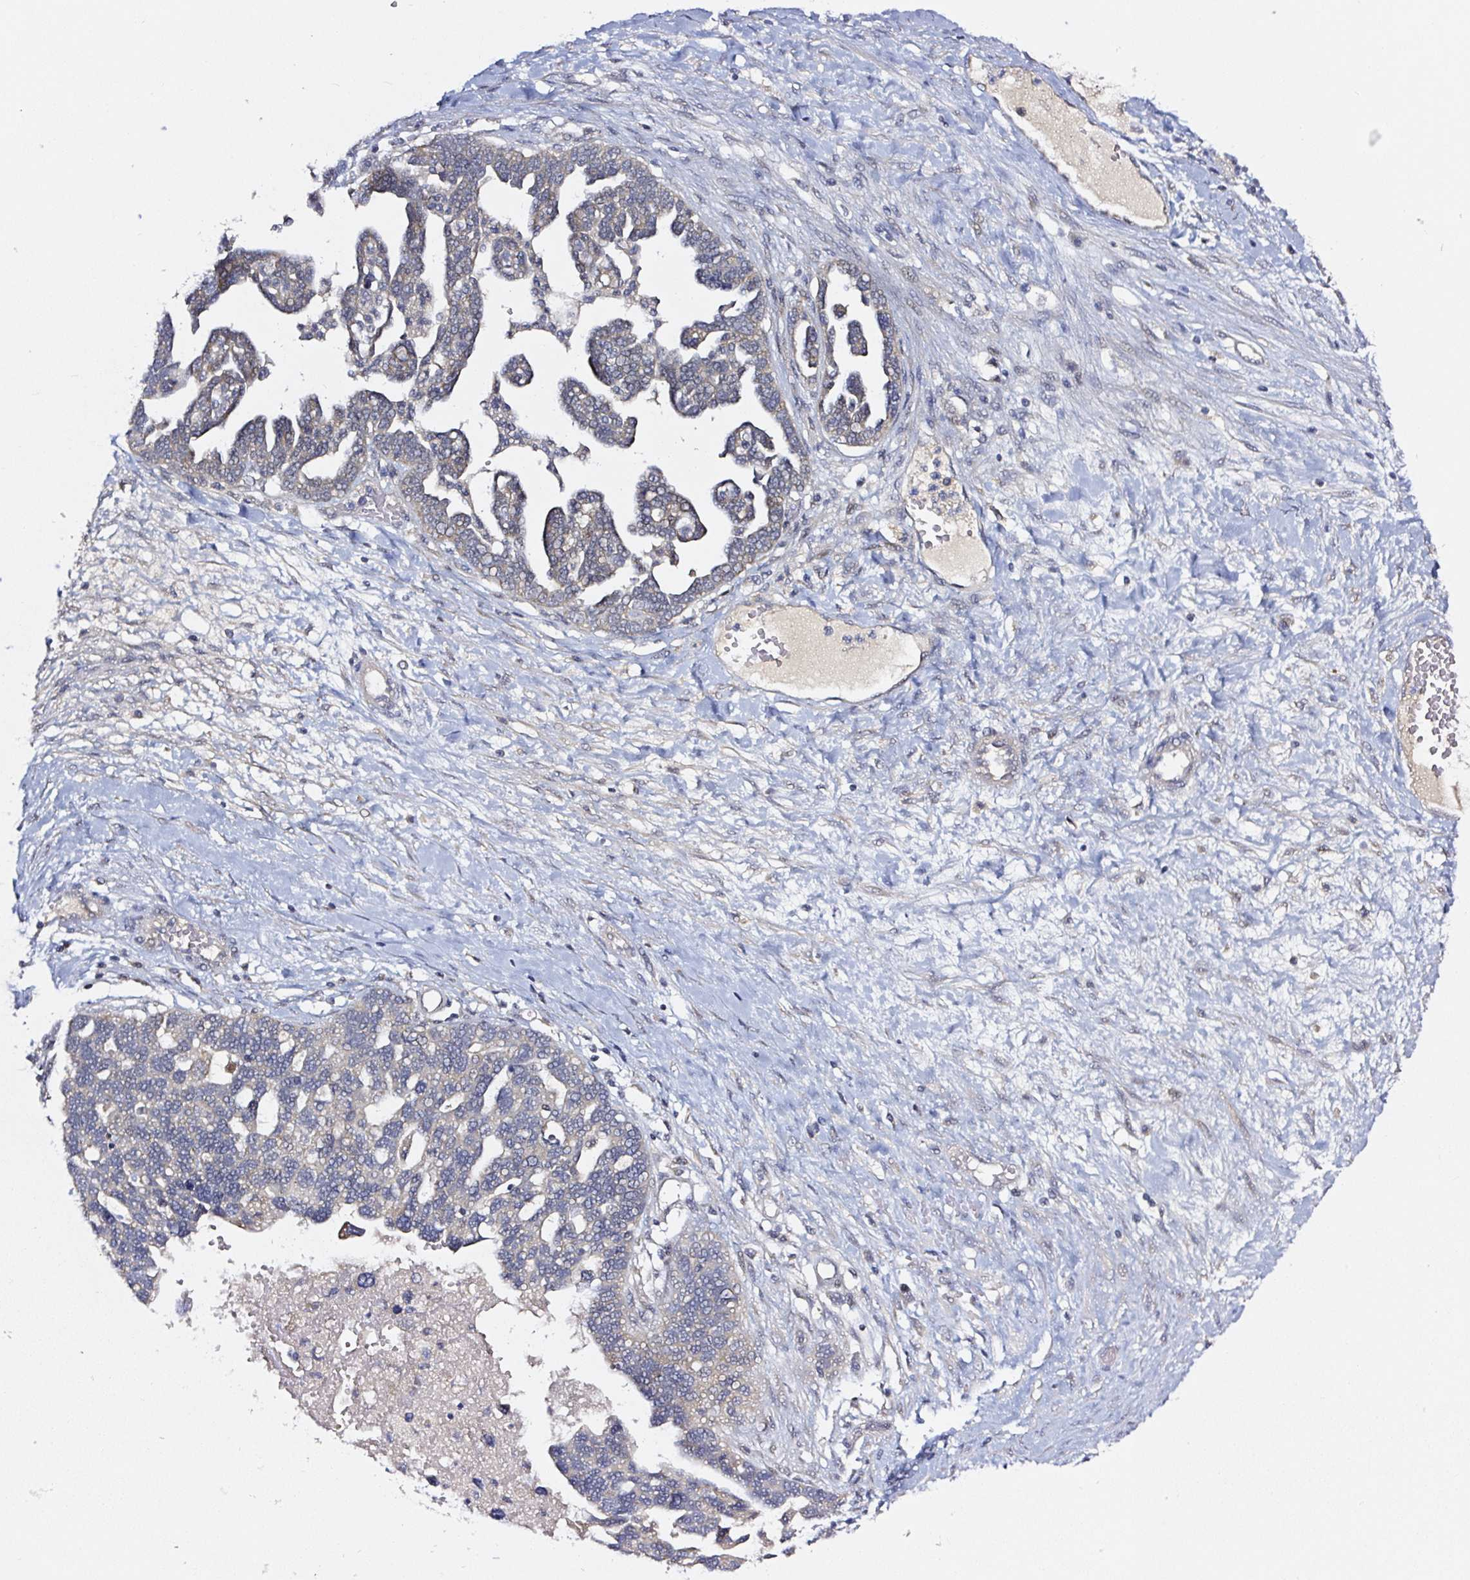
{"staining": {"intensity": "negative", "quantity": "none", "location": "none"}, "tissue": "ovarian cancer", "cell_type": "Tumor cells", "image_type": "cancer", "snomed": [{"axis": "morphology", "description": "Cystadenocarcinoma, serous, NOS"}, {"axis": "topography", "description": "Ovary"}], "caption": "Tumor cells are negative for protein expression in human serous cystadenocarcinoma (ovarian). Nuclei are stained in blue.", "gene": "PRKAA2", "patient": {"sex": "female", "age": 54}}